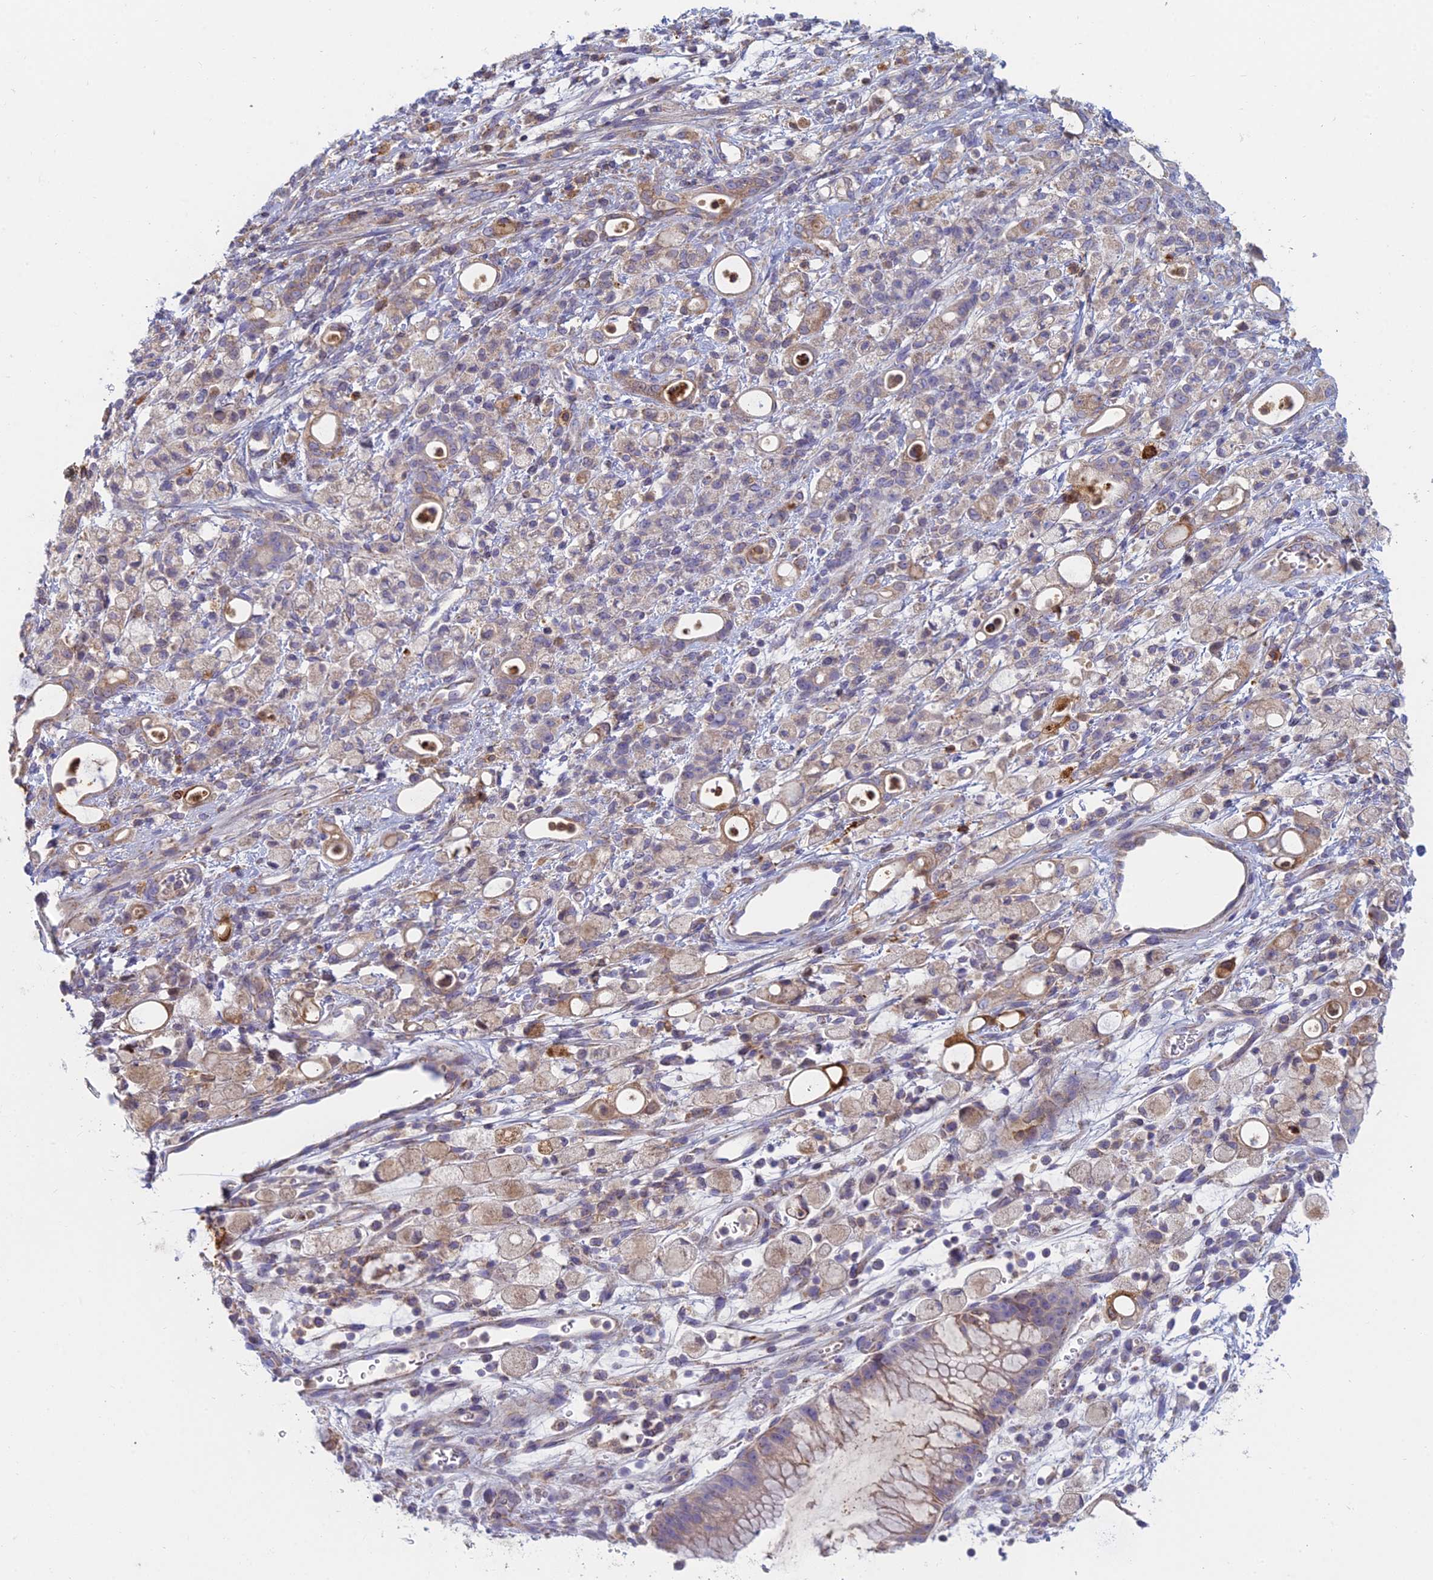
{"staining": {"intensity": "weak", "quantity": "25%-75%", "location": "cytoplasmic/membranous"}, "tissue": "stomach cancer", "cell_type": "Tumor cells", "image_type": "cancer", "snomed": [{"axis": "morphology", "description": "Adenocarcinoma, NOS"}, {"axis": "topography", "description": "Stomach"}], "caption": "Immunohistochemistry micrograph of stomach adenocarcinoma stained for a protein (brown), which exhibits low levels of weak cytoplasmic/membranous expression in approximately 25%-75% of tumor cells.", "gene": "IFTAP", "patient": {"sex": "female", "age": 60}}